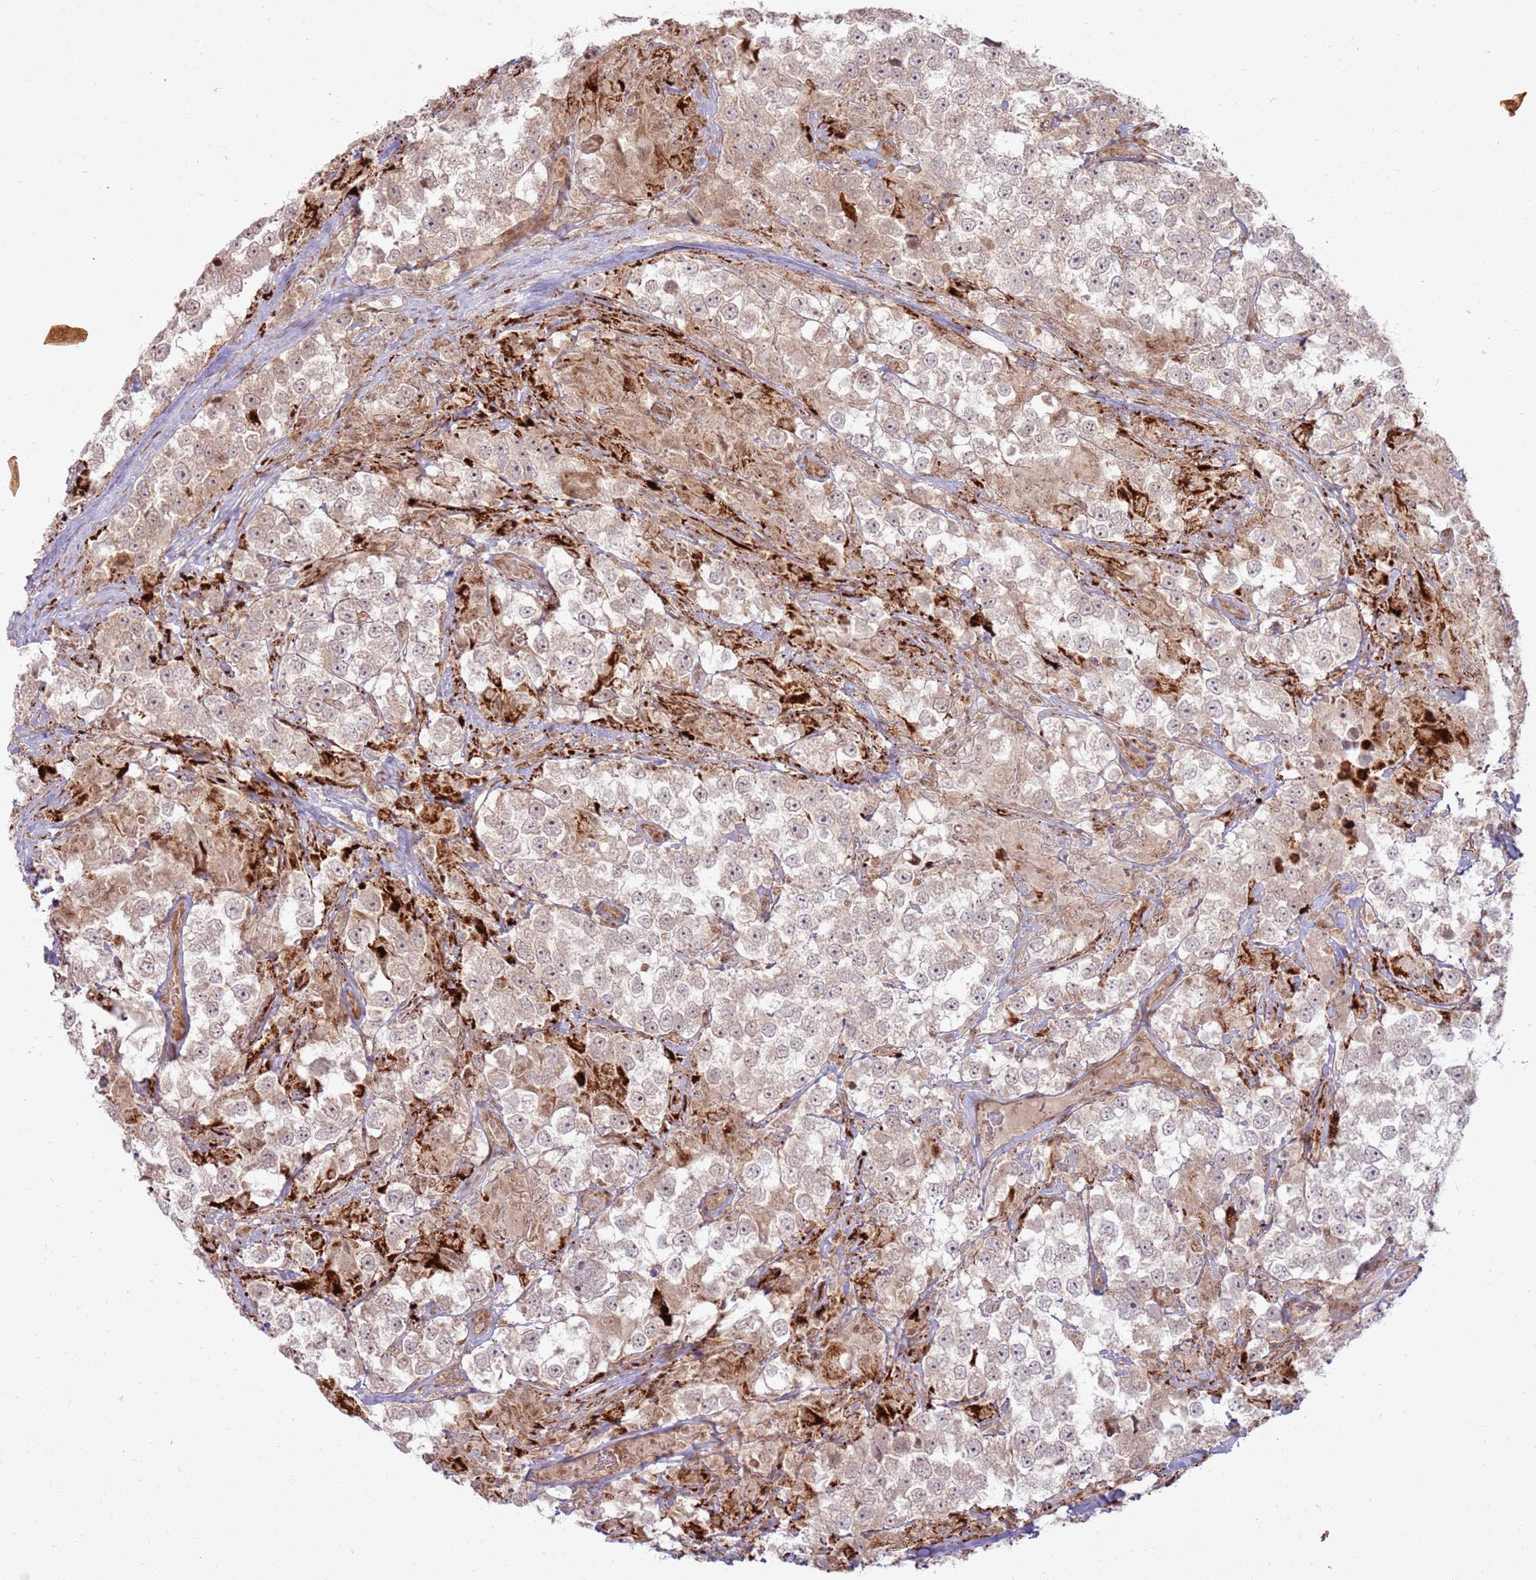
{"staining": {"intensity": "weak", "quantity": "25%-75%", "location": "nuclear"}, "tissue": "testis cancer", "cell_type": "Tumor cells", "image_type": "cancer", "snomed": [{"axis": "morphology", "description": "Seminoma, NOS"}, {"axis": "topography", "description": "Testis"}], "caption": "Immunohistochemistry (IHC) histopathology image of human testis cancer stained for a protein (brown), which displays low levels of weak nuclear staining in approximately 25%-75% of tumor cells.", "gene": "KLHL36", "patient": {"sex": "male", "age": 46}}